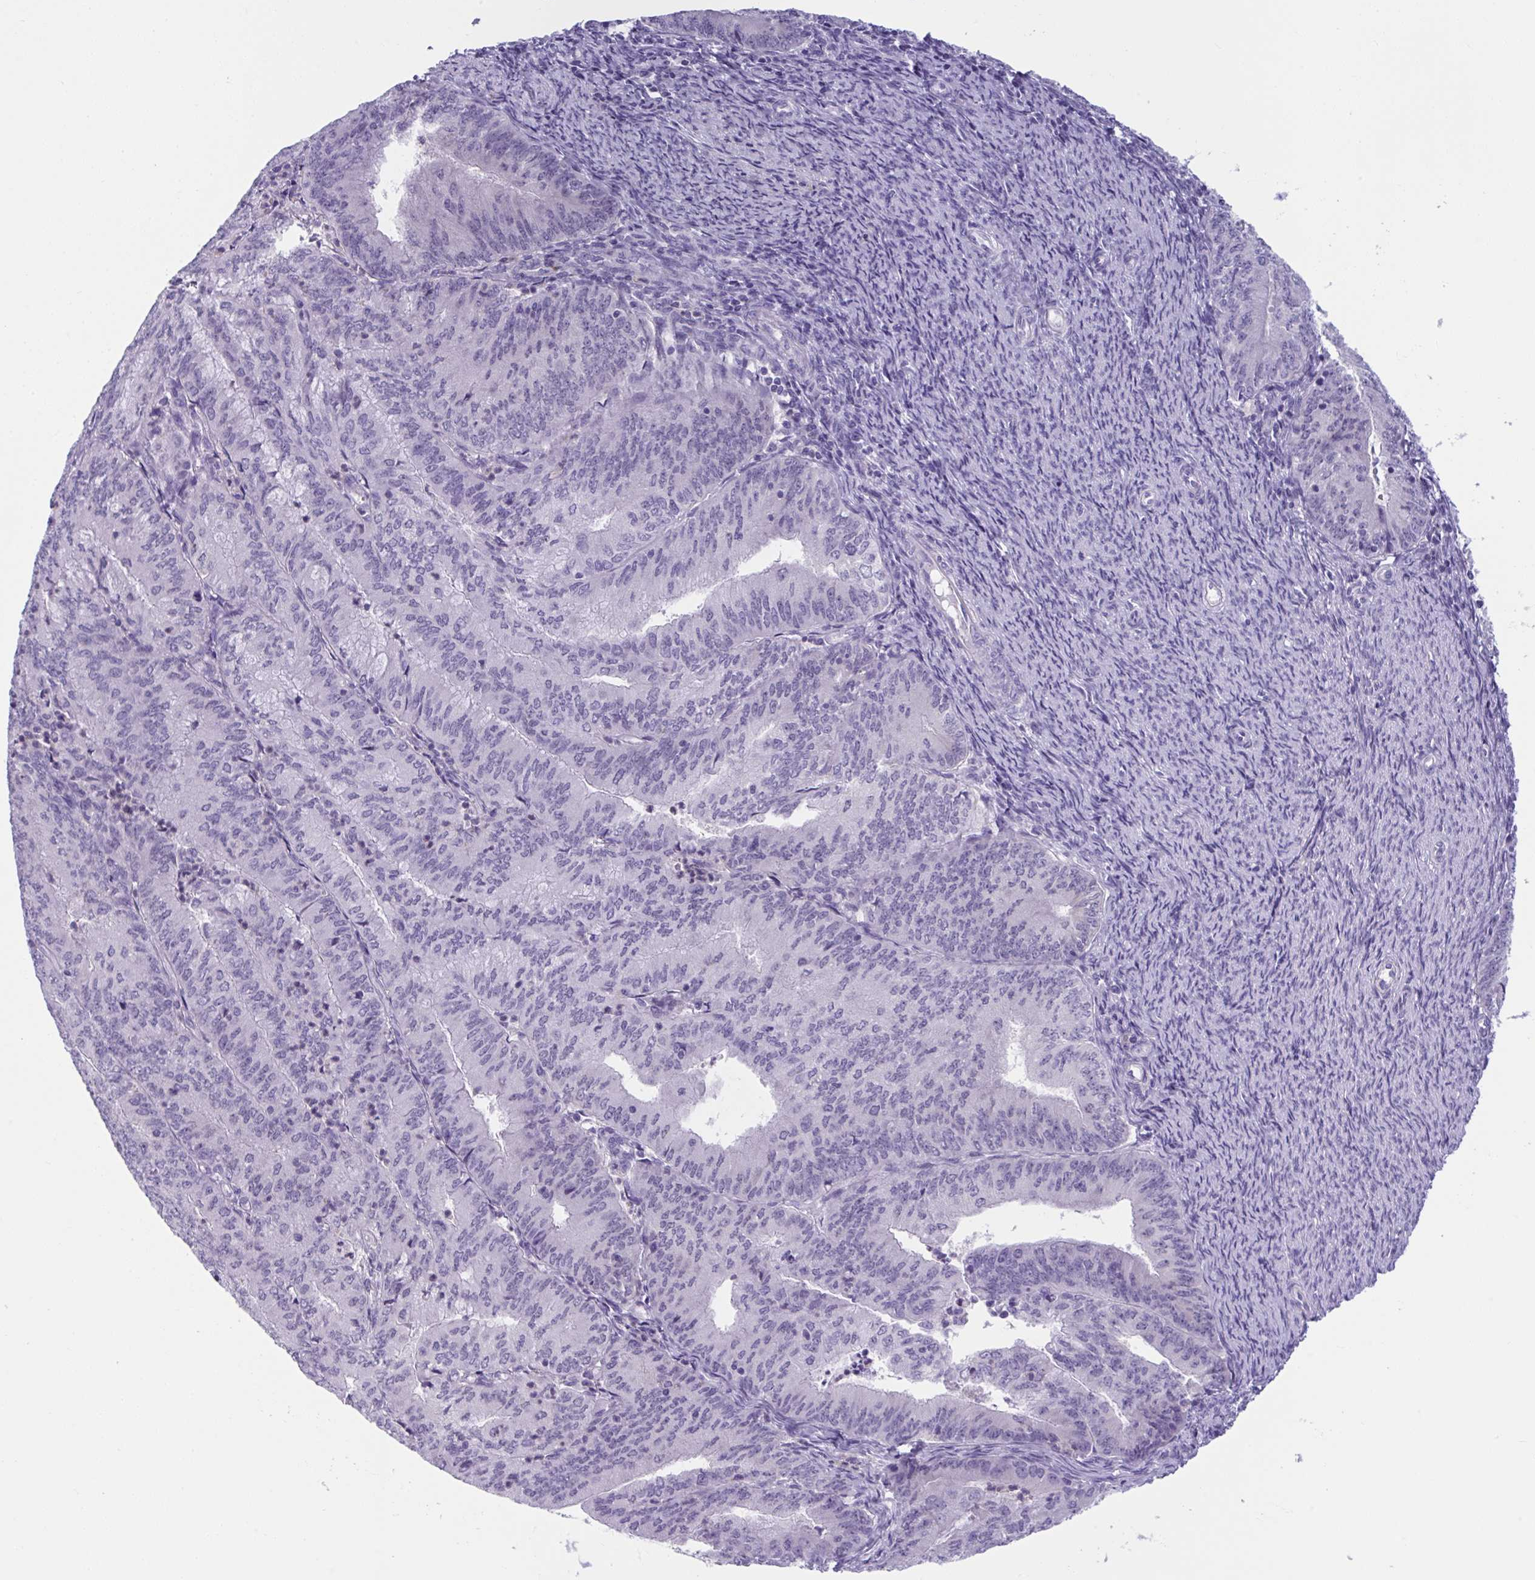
{"staining": {"intensity": "negative", "quantity": "none", "location": "none"}, "tissue": "endometrial cancer", "cell_type": "Tumor cells", "image_type": "cancer", "snomed": [{"axis": "morphology", "description": "Adenocarcinoma, NOS"}, {"axis": "topography", "description": "Endometrium"}], "caption": "DAB immunohistochemical staining of human endometrial cancer displays no significant staining in tumor cells. (DAB immunohistochemistry (IHC) with hematoxylin counter stain).", "gene": "WNT9B", "patient": {"sex": "female", "age": 57}}